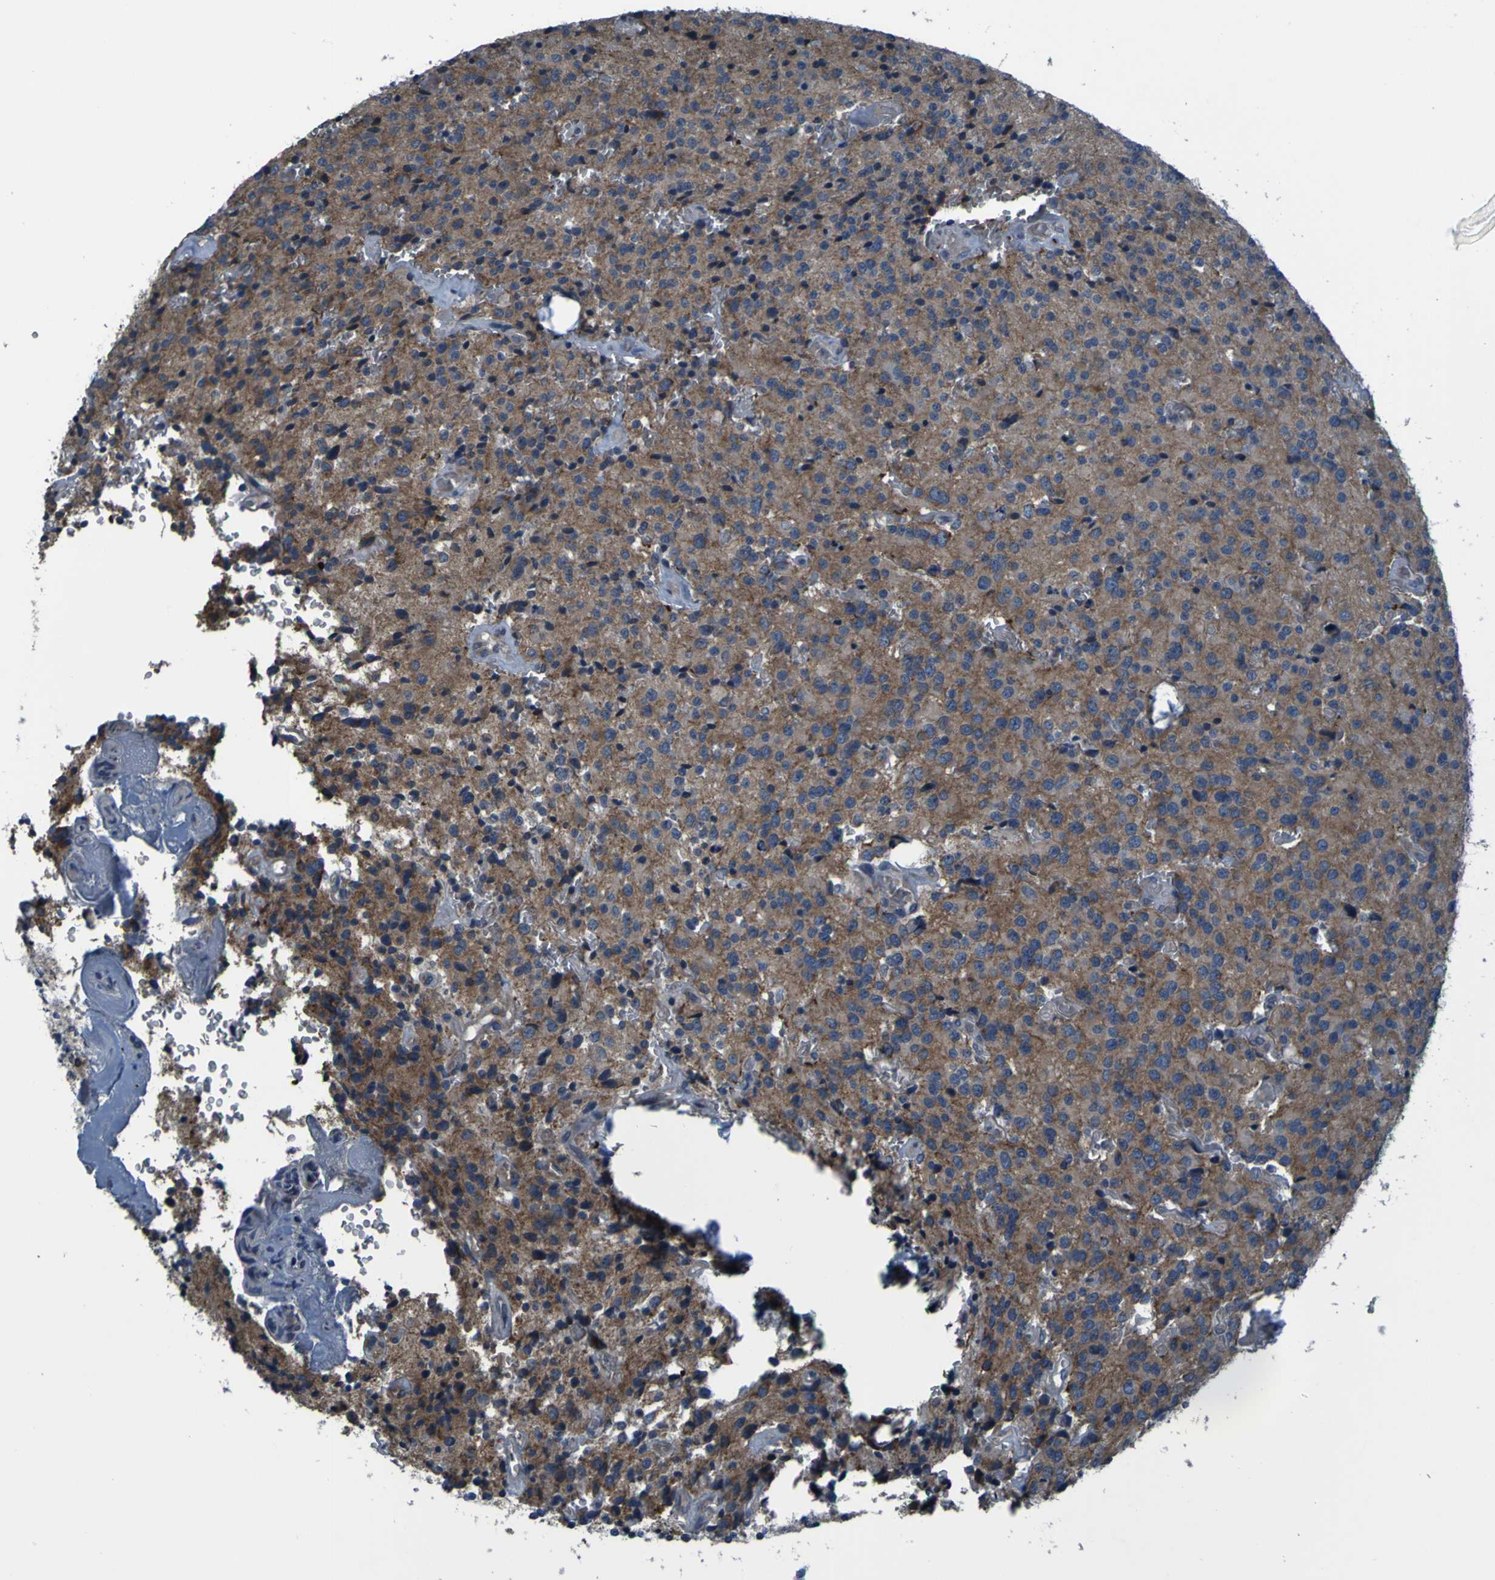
{"staining": {"intensity": "moderate", "quantity": ">75%", "location": "cytoplasmic/membranous"}, "tissue": "glioma", "cell_type": "Tumor cells", "image_type": "cancer", "snomed": [{"axis": "morphology", "description": "Glioma, malignant, Low grade"}, {"axis": "topography", "description": "Brain"}], "caption": "Protein staining by immunohistochemistry shows moderate cytoplasmic/membranous positivity in approximately >75% of tumor cells in low-grade glioma (malignant).", "gene": "GRAMD1A", "patient": {"sex": "male", "age": 58}}